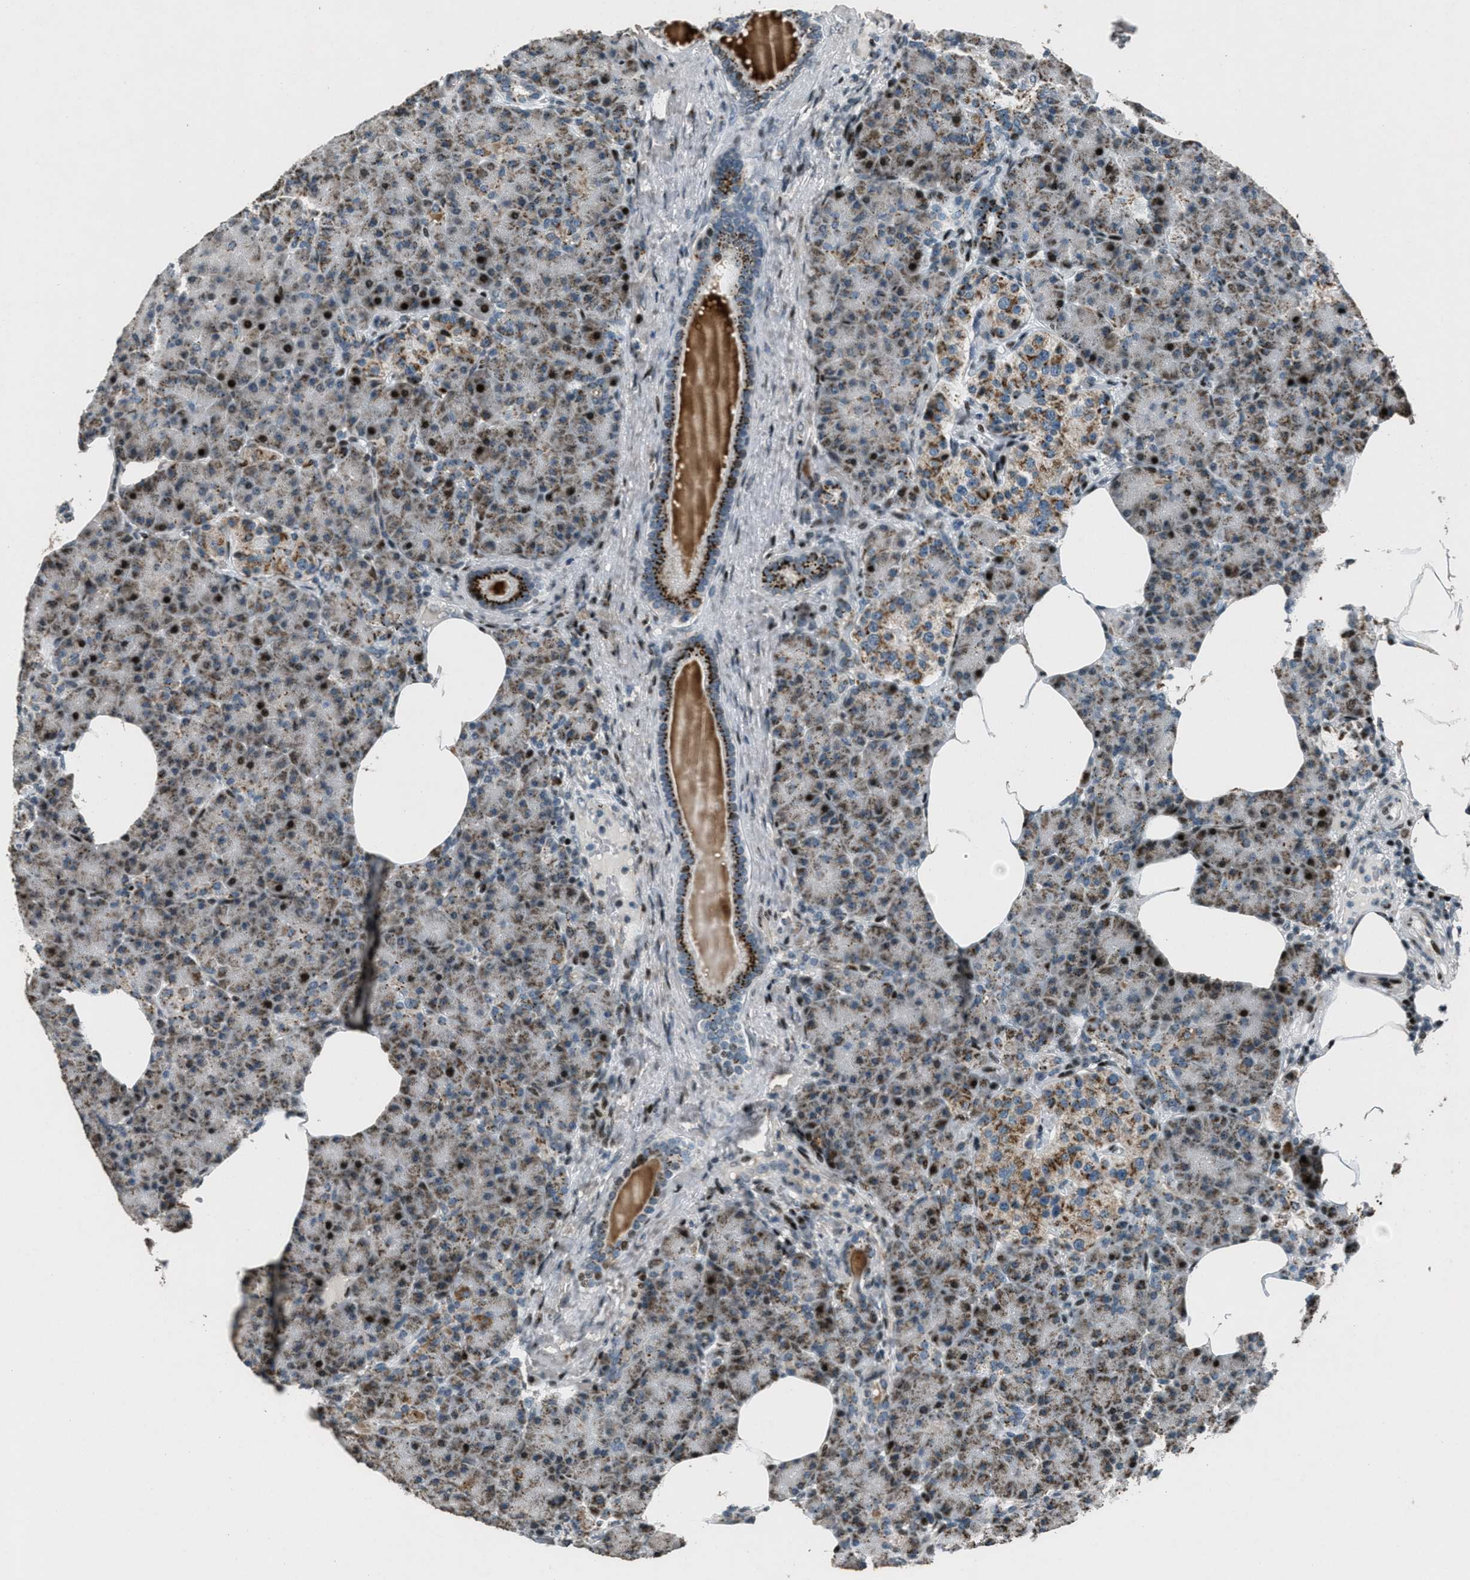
{"staining": {"intensity": "moderate", "quantity": ">75%", "location": "cytoplasmic/membranous,nuclear"}, "tissue": "pancreas", "cell_type": "Exocrine glandular cells", "image_type": "normal", "snomed": [{"axis": "morphology", "description": "Normal tissue, NOS"}, {"axis": "topography", "description": "Pancreas"}], "caption": "Immunohistochemical staining of benign pancreas displays medium levels of moderate cytoplasmic/membranous,nuclear expression in approximately >75% of exocrine glandular cells.", "gene": "GPC6", "patient": {"sex": "female", "age": 70}}